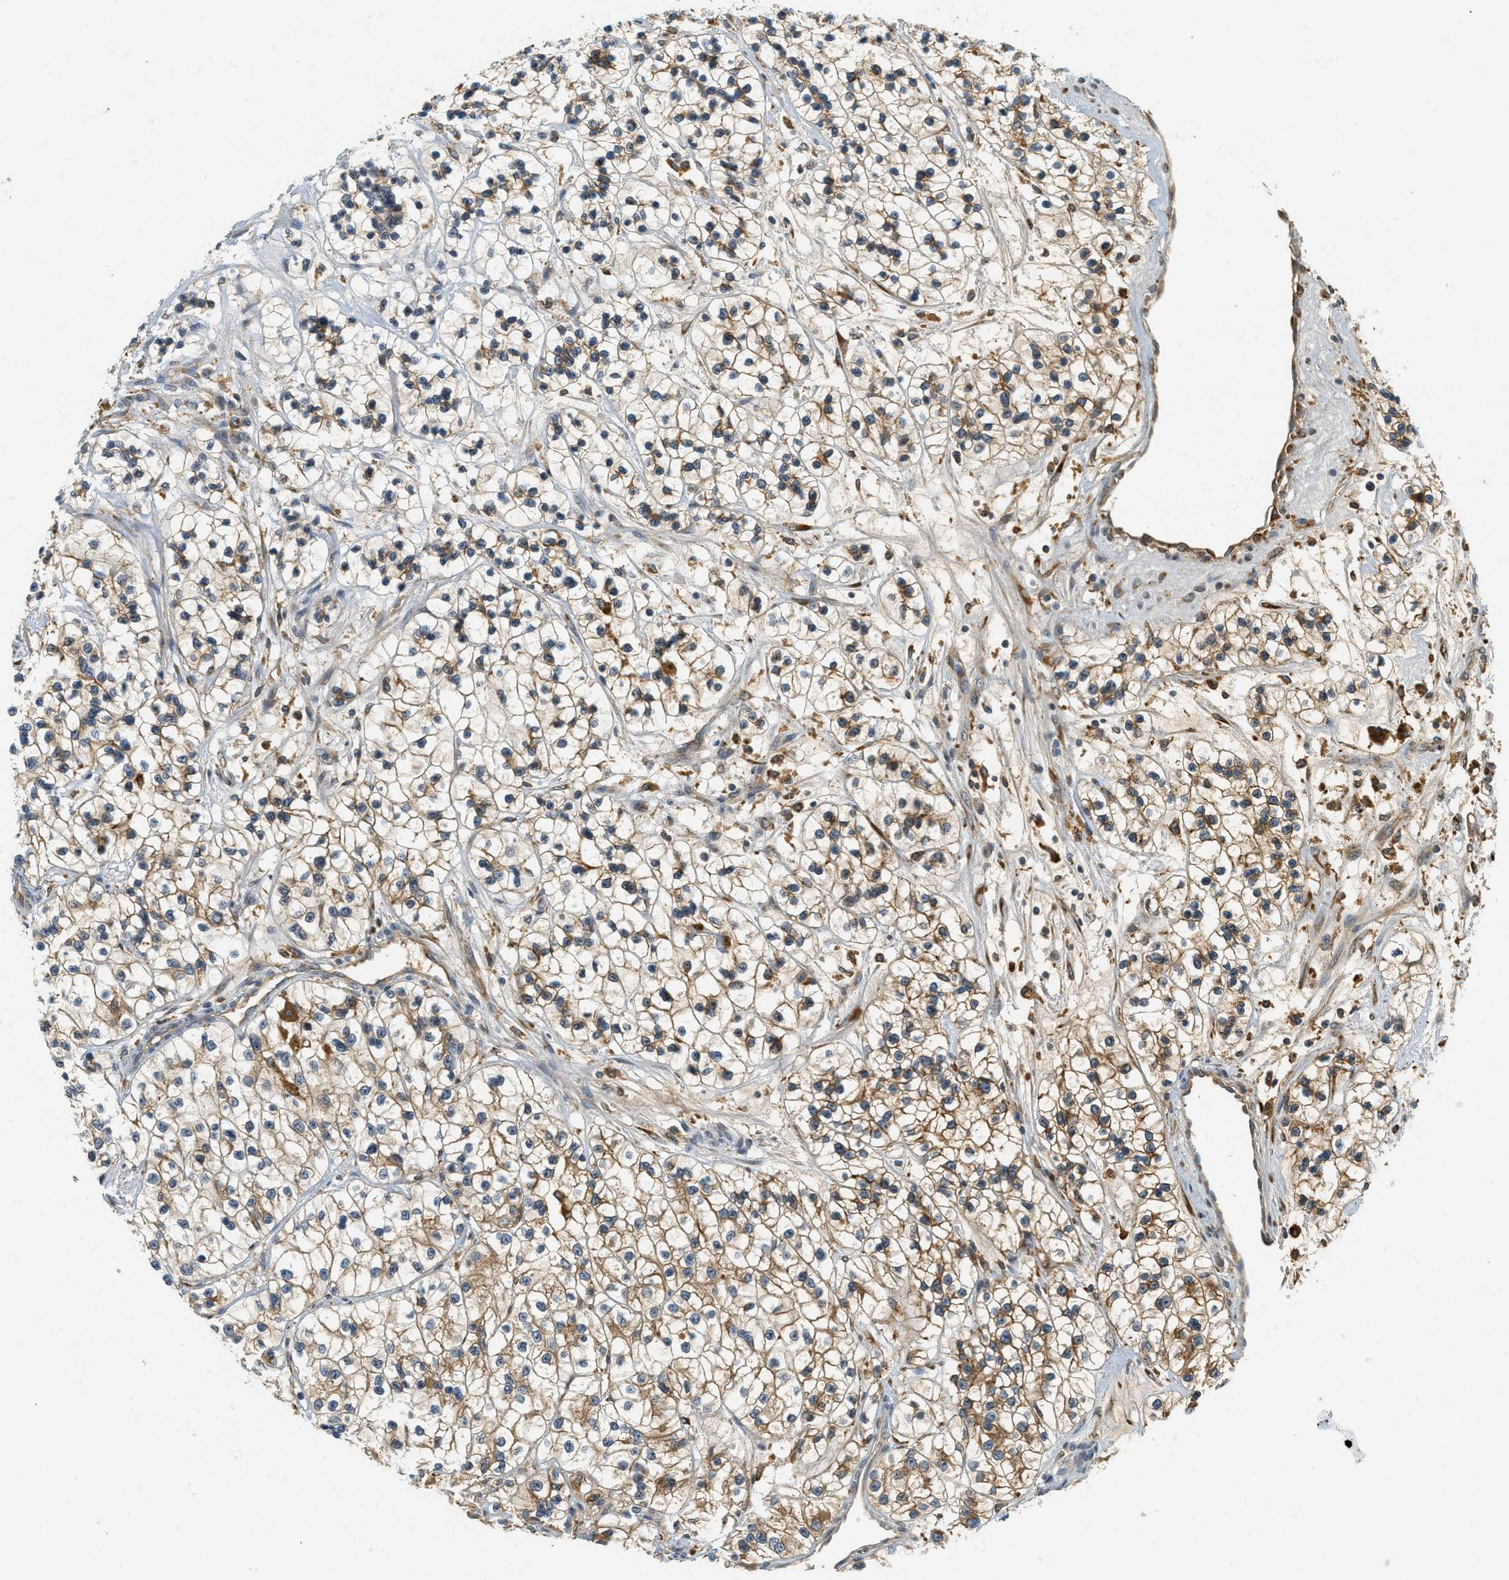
{"staining": {"intensity": "moderate", "quantity": "25%-75%", "location": "cytoplasmic/membranous"}, "tissue": "renal cancer", "cell_type": "Tumor cells", "image_type": "cancer", "snomed": [{"axis": "morphology", "description": "Adenocarcinoma, NOS"}, {"axis": "topography", "description": "Kidney"}], "caption": "A photomicrograph of adenocarcinoma (renal) stained for a protein exhibits moderate cytoplasmic/membranous brown staining in tumor cells.", "gene": "PDK1", "patient": {"sex": "female", "age": 57}}